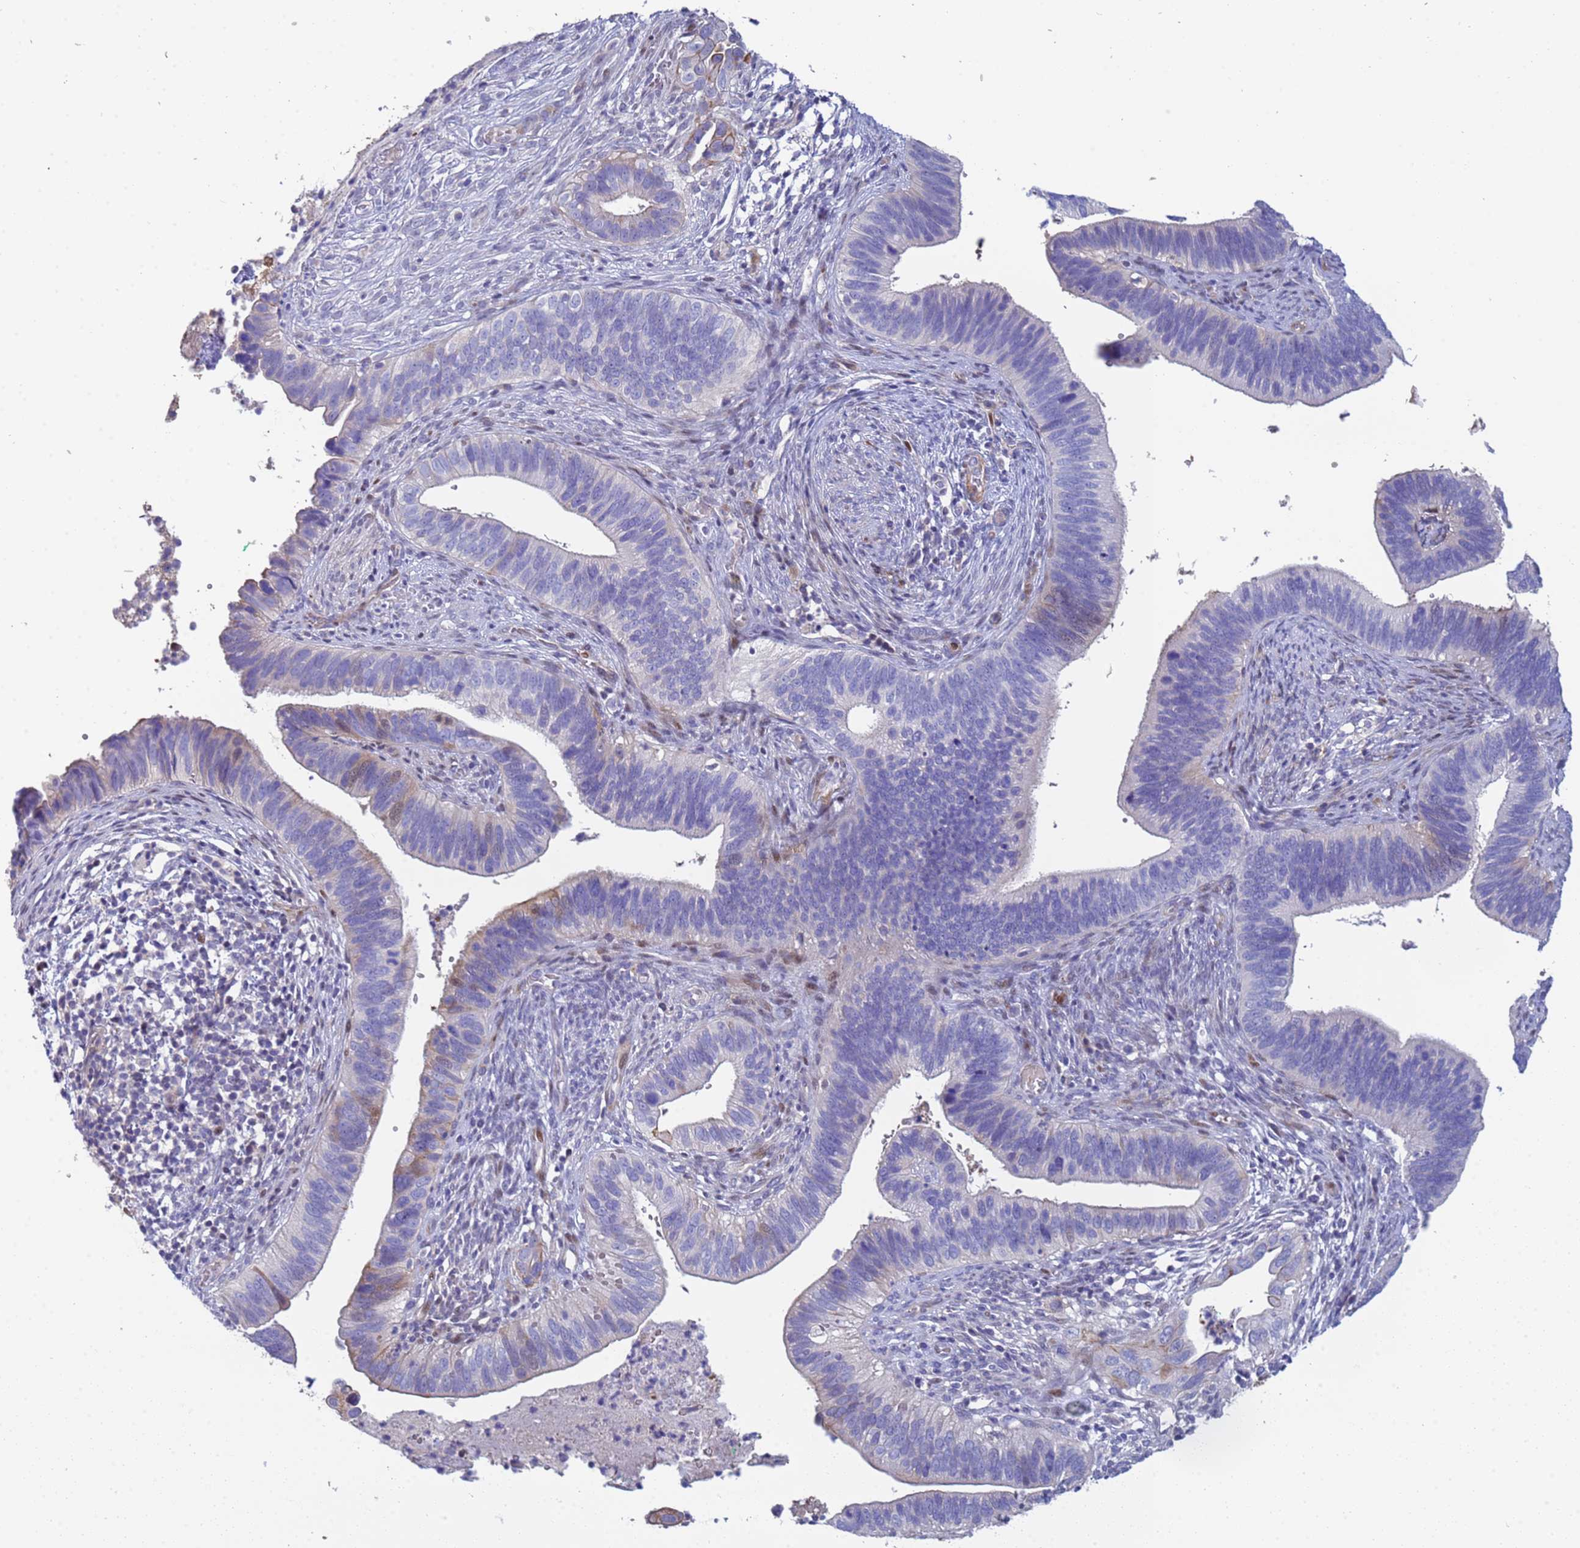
{"staining": {"intensity": "moderate", "quantity": "<25%", "location": "cytoplasmic/membranous"}, "tissue": "cervical cancer", "cell_type": "Tumor cells", "image_type": "cancer", "snomed": [{"axis": "morphology", "description": "Adenocarcinoma, NOS"}, {"axis": "topography", "description": "Cervix"}], "caption": "Adenocarcinoma (cervical) stained with a protein marker displays moderate staining in tumor cells.", "gene": "PPP6R1", "patient": {"sex": "female", "age": 42}}